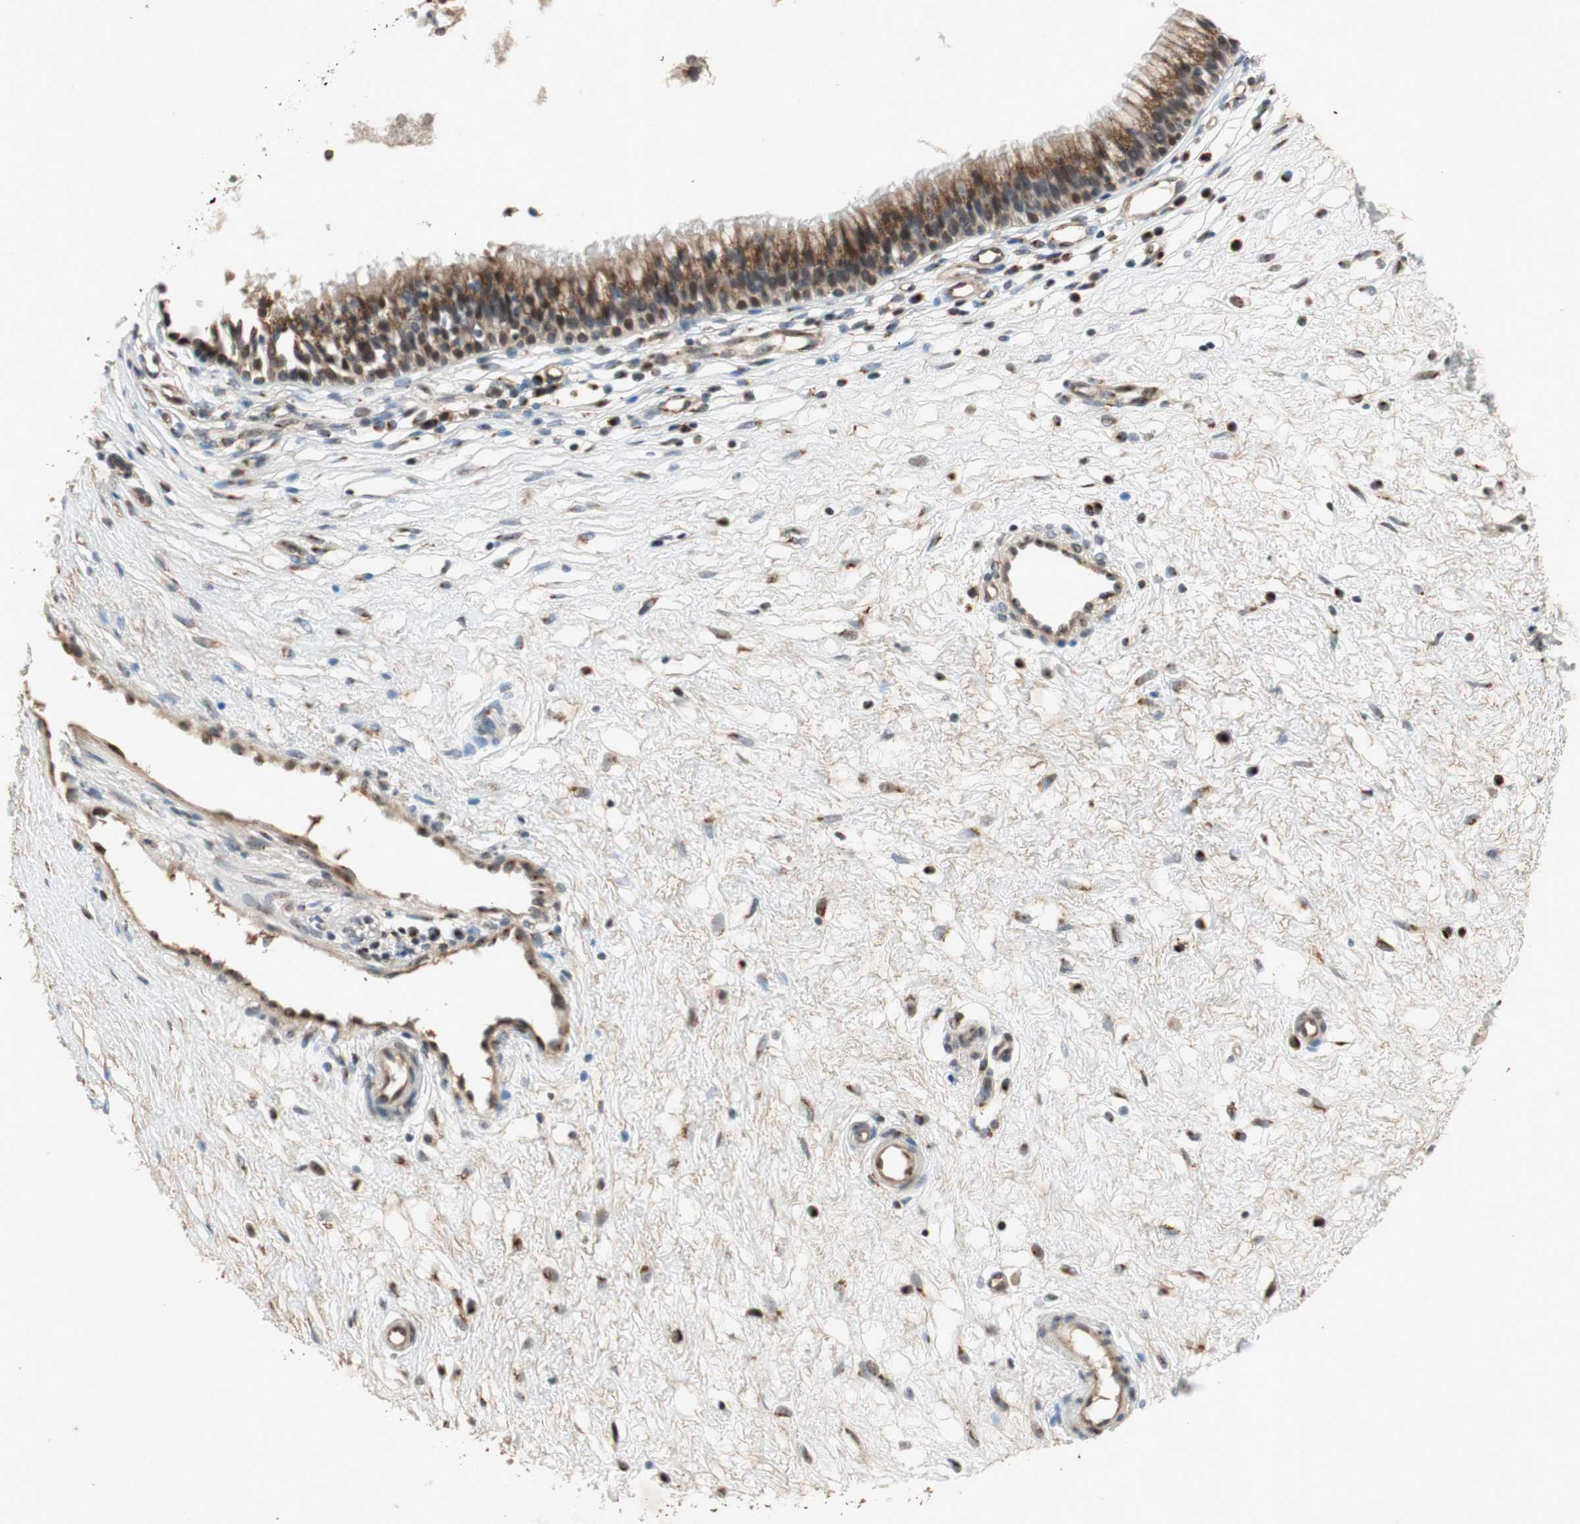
{"staining": {"intensity": "moderate", "quantity": ">75%", "location": "cytoplasmic/membranous"}, "tissue": "nasopharynx", "cell_type": "Respiratory epithelial cells", "image_type": "normal", "snomed": [{"axis": "morphology", "description": "Normal tissue, NOS"}, {"axis": "topography", "description": "Nasopharynx"}], "caption": "A high-resolution histopathology image shows immunohistochemistry (IHC) staining of normal nasopharynx, which exhibits moderate cytoplasmic/membranous expression in approximately >75% of respiratory epithelial cells. (brown staining indicates protein expression, while blue staining denotes nuclei).", "gene": "NEO1", "patient": {"sex": "male", "age": 21}}